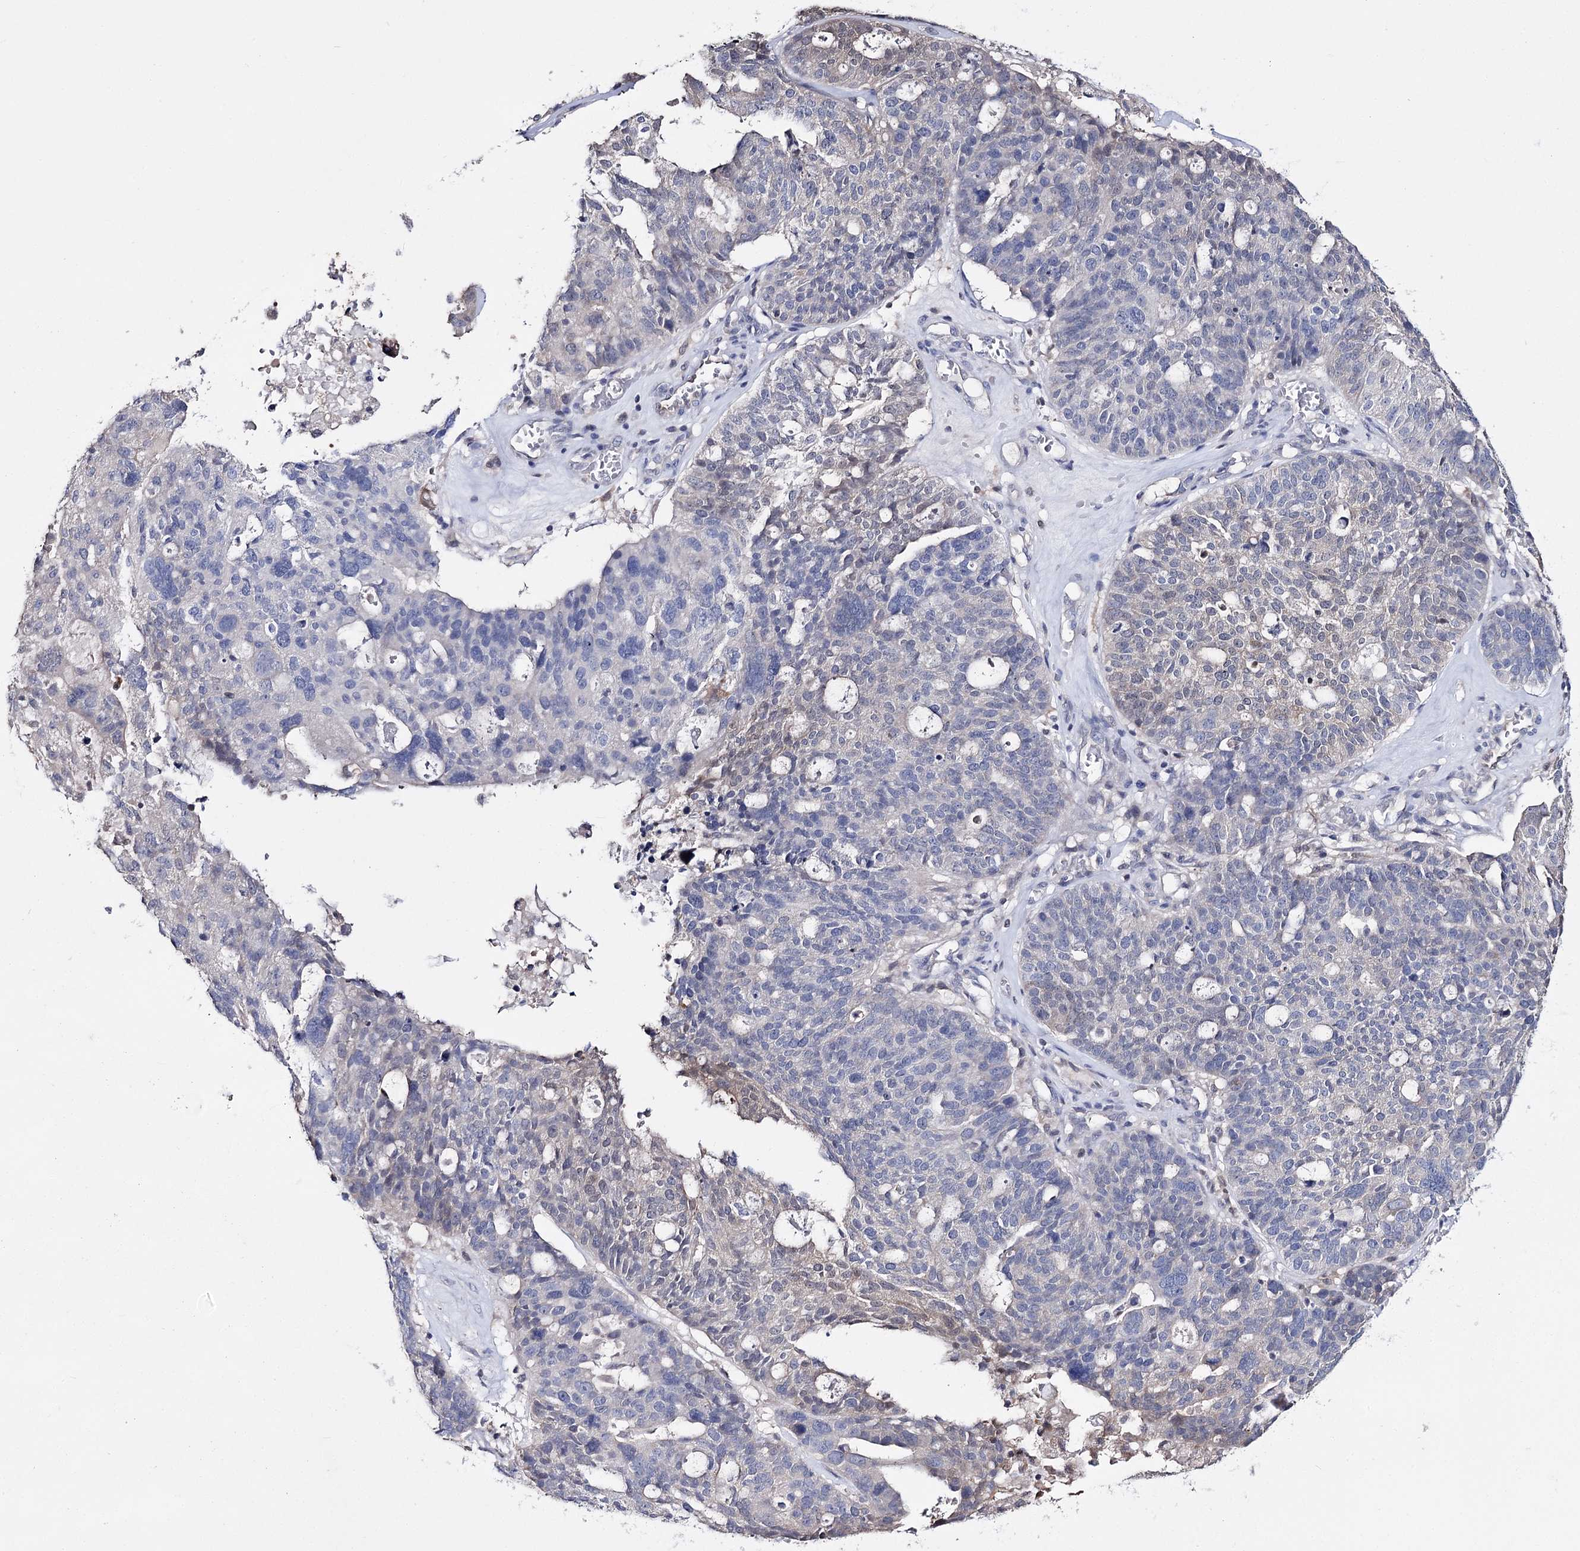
{"staining": {"intensity": "weak", "quantity": "<25%", "location": "cytoplasmic/membranous"}, "tissue": "ovarian cancer", "cell_type": "Tumor cells", "image_type": "cancer", "snomed": [{"axis": "morphology", "description": "Cystadenocarcinoma, serous, NOS"}, {"axis": "topography", "description": "Ovary"}], "caption": "This is a histopathology image of IHC staining of ovarian serous cystadenocarcinoma, which shows no staining in tumor cells.", "gene": "PTER", "patient": {"sex": "female", "age": 59}}